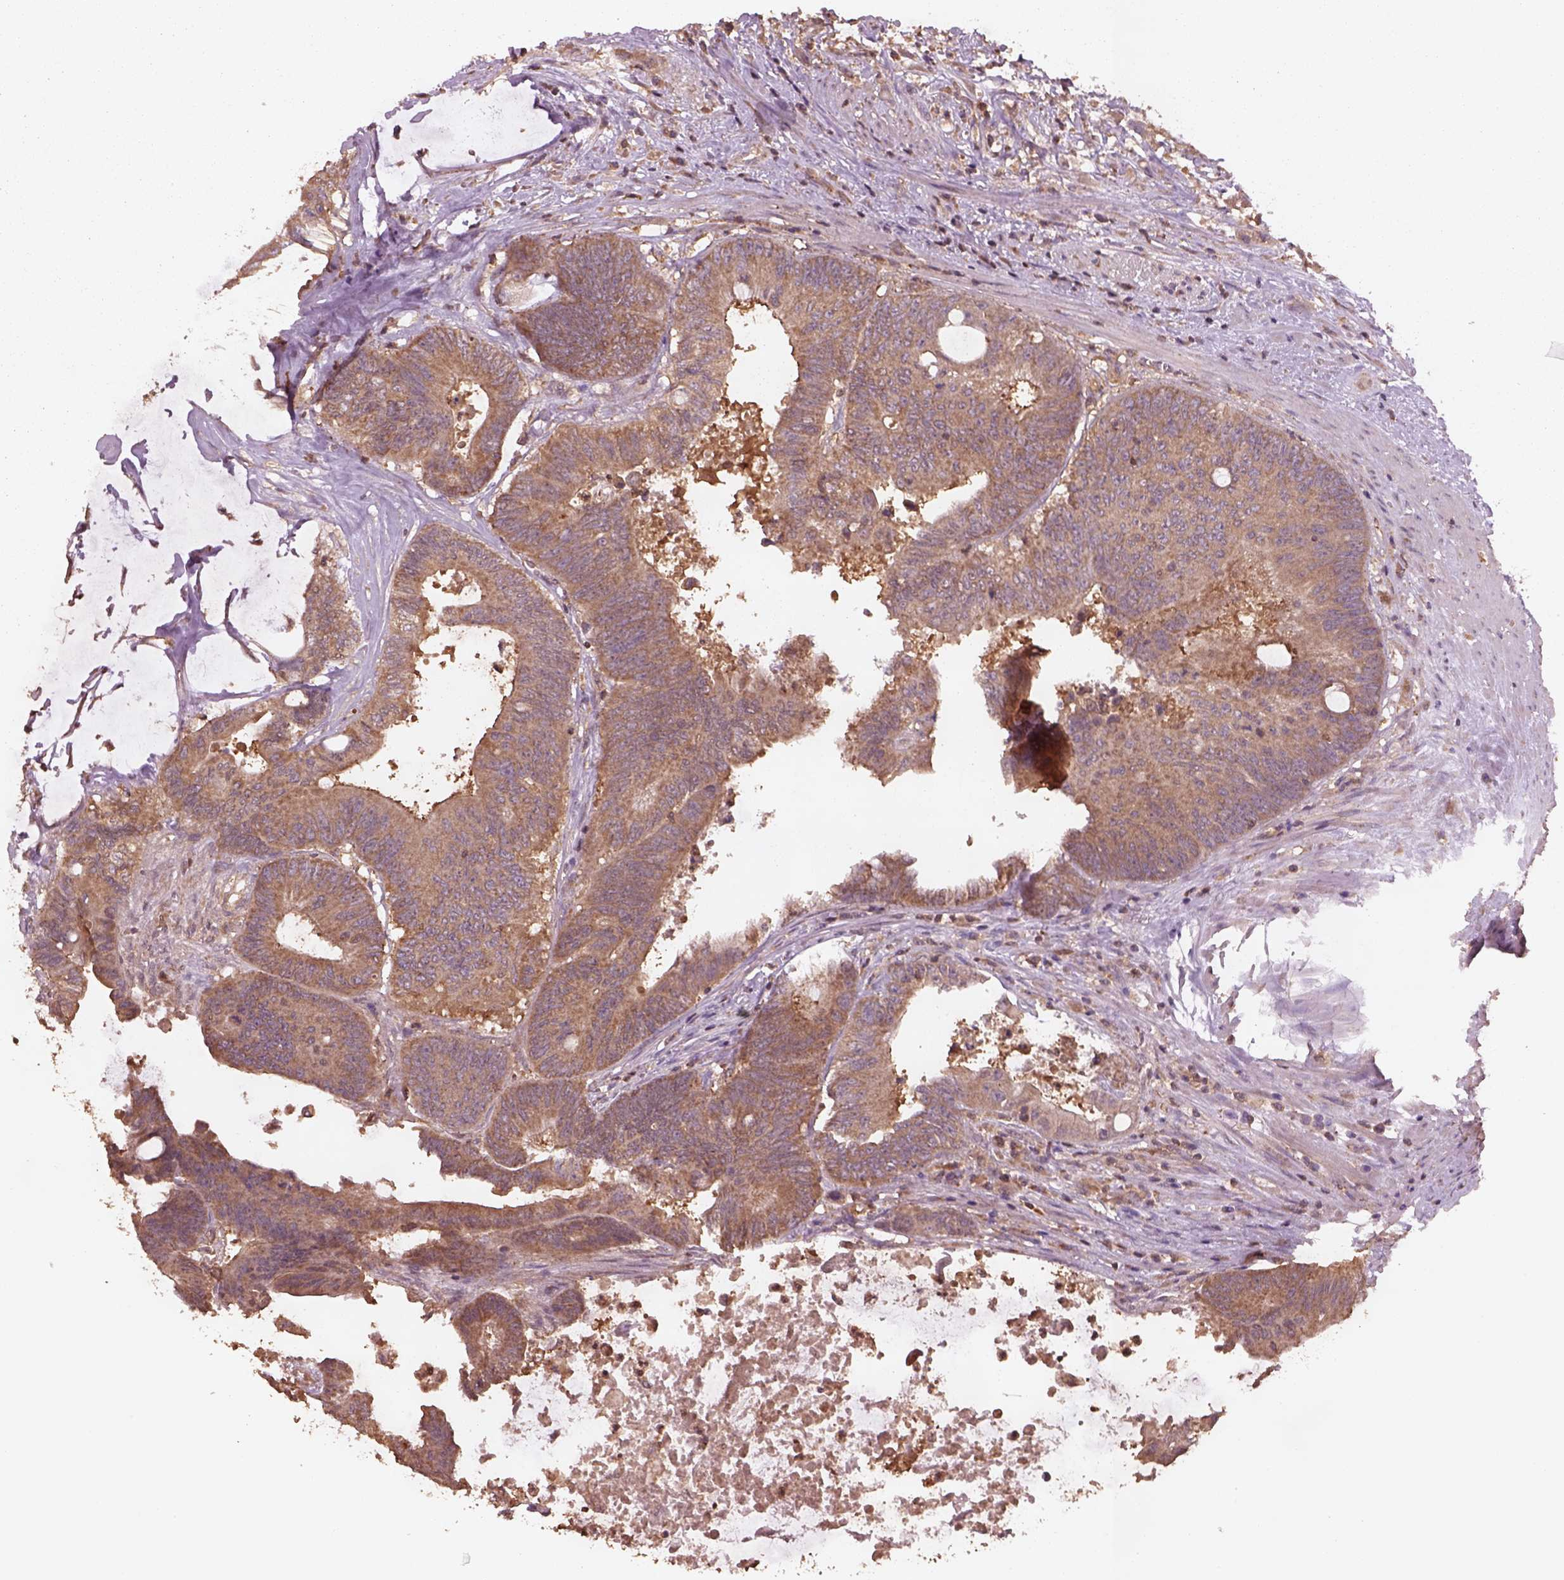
{"staining": {"intensity": "moderate", "quantity": ">75%", "location": "cytoplasmic/membranous"}, "tissue": "colorectal cancer", "cell_type": "Tumor cells", "image_type": "cancer", "snomed": [{"axis": "morphology", "description": "Adenocarcinoma, NOS"}, {"axis": "topography", "description": "Rectum"}], "caption": "Tumor cells reveal medium levels of moderate cytoplasmic/membranous expression in approximately >75% of cells in colorectal cancer (adenocarcinoma).", "gene": "TRADD", "patient": {"sex": "male", "age": 59}}